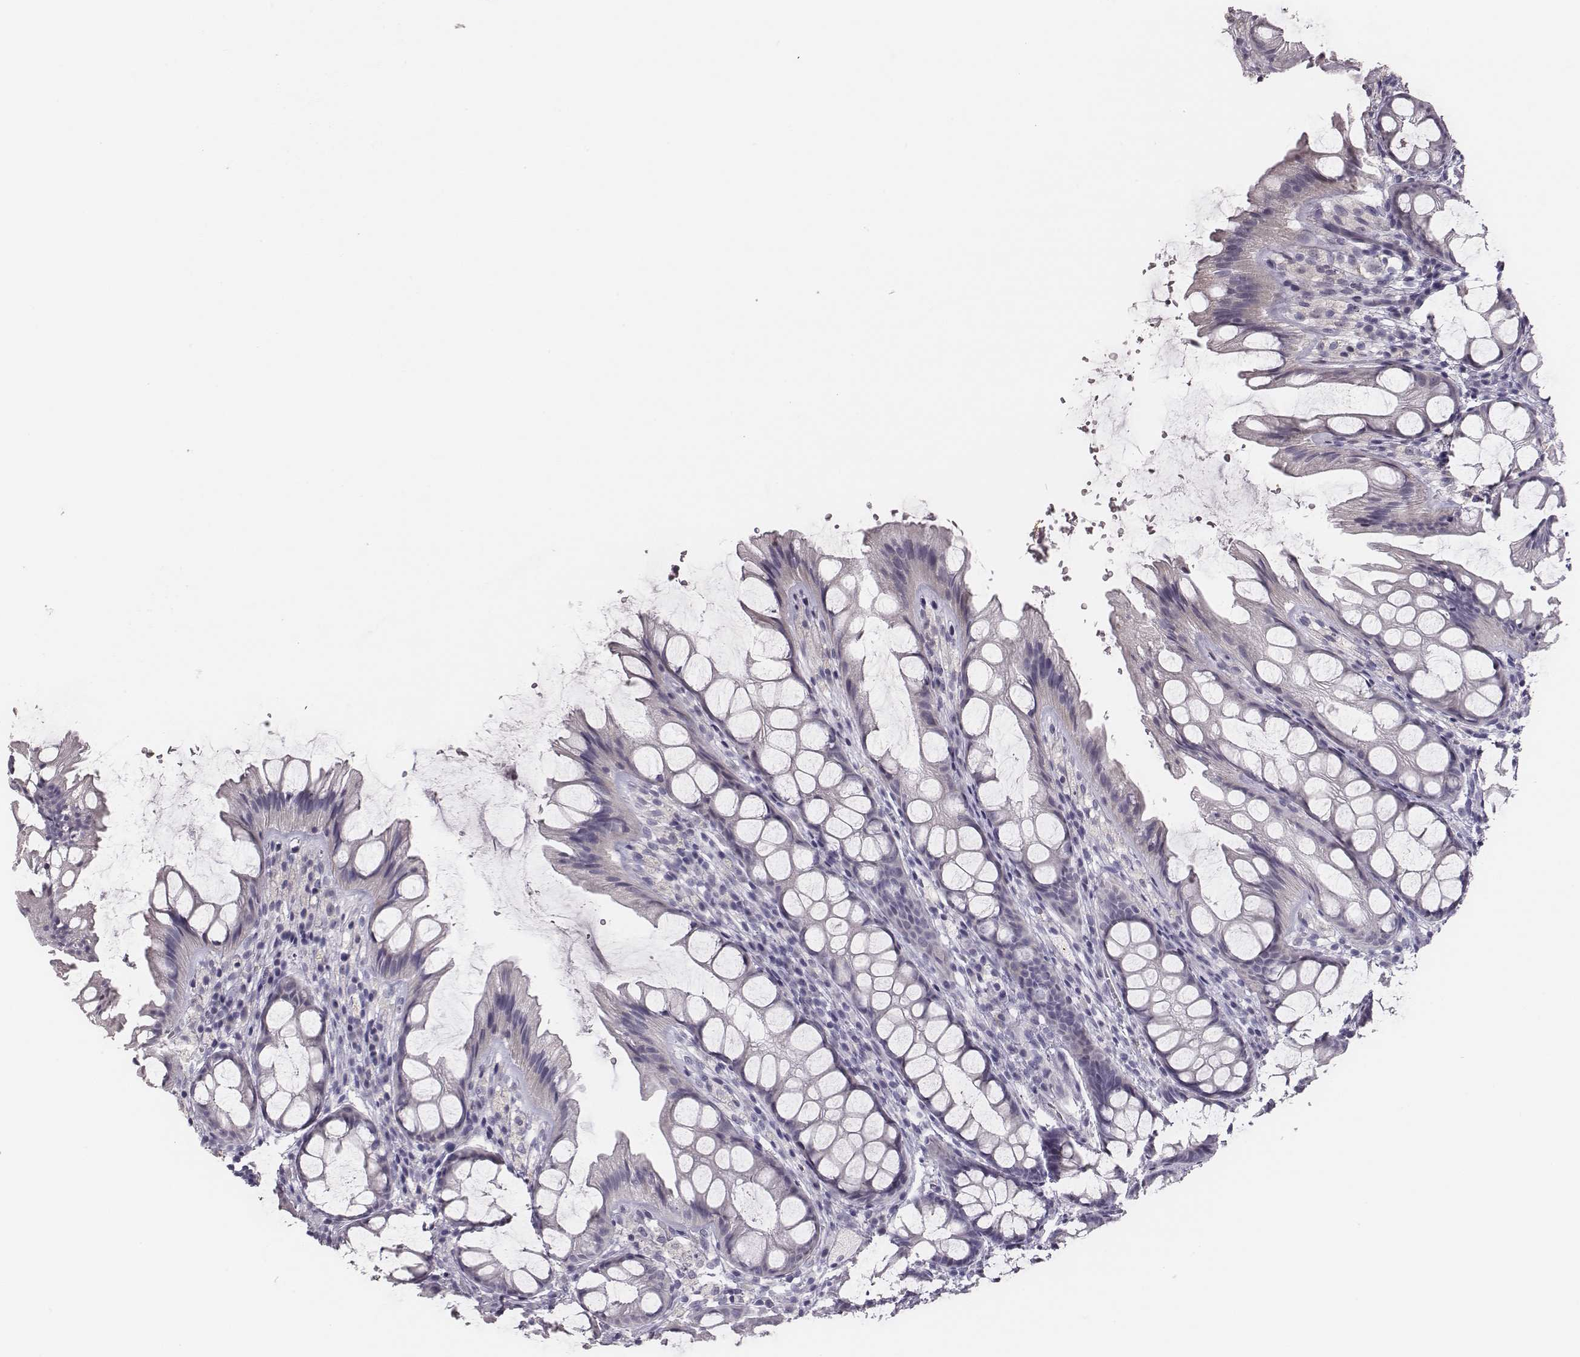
{"staining": {"intensity": "negative", "quantity": "none", "location": "none"}, "tissue": "colon", "cell_type": "Endothelial cells", "image_type": "normal", "snomed": [{"axis": "morphology", "description": "Normal tissue, NOS"}, {"axis": "topography", "description": "Colon"}], "caption": "The immunohistochemistry micrograph has no significant positivity in endothelial cells of colon.", "gene": "ADGRF4", "patient": {"sex": "male", "age": 47}}